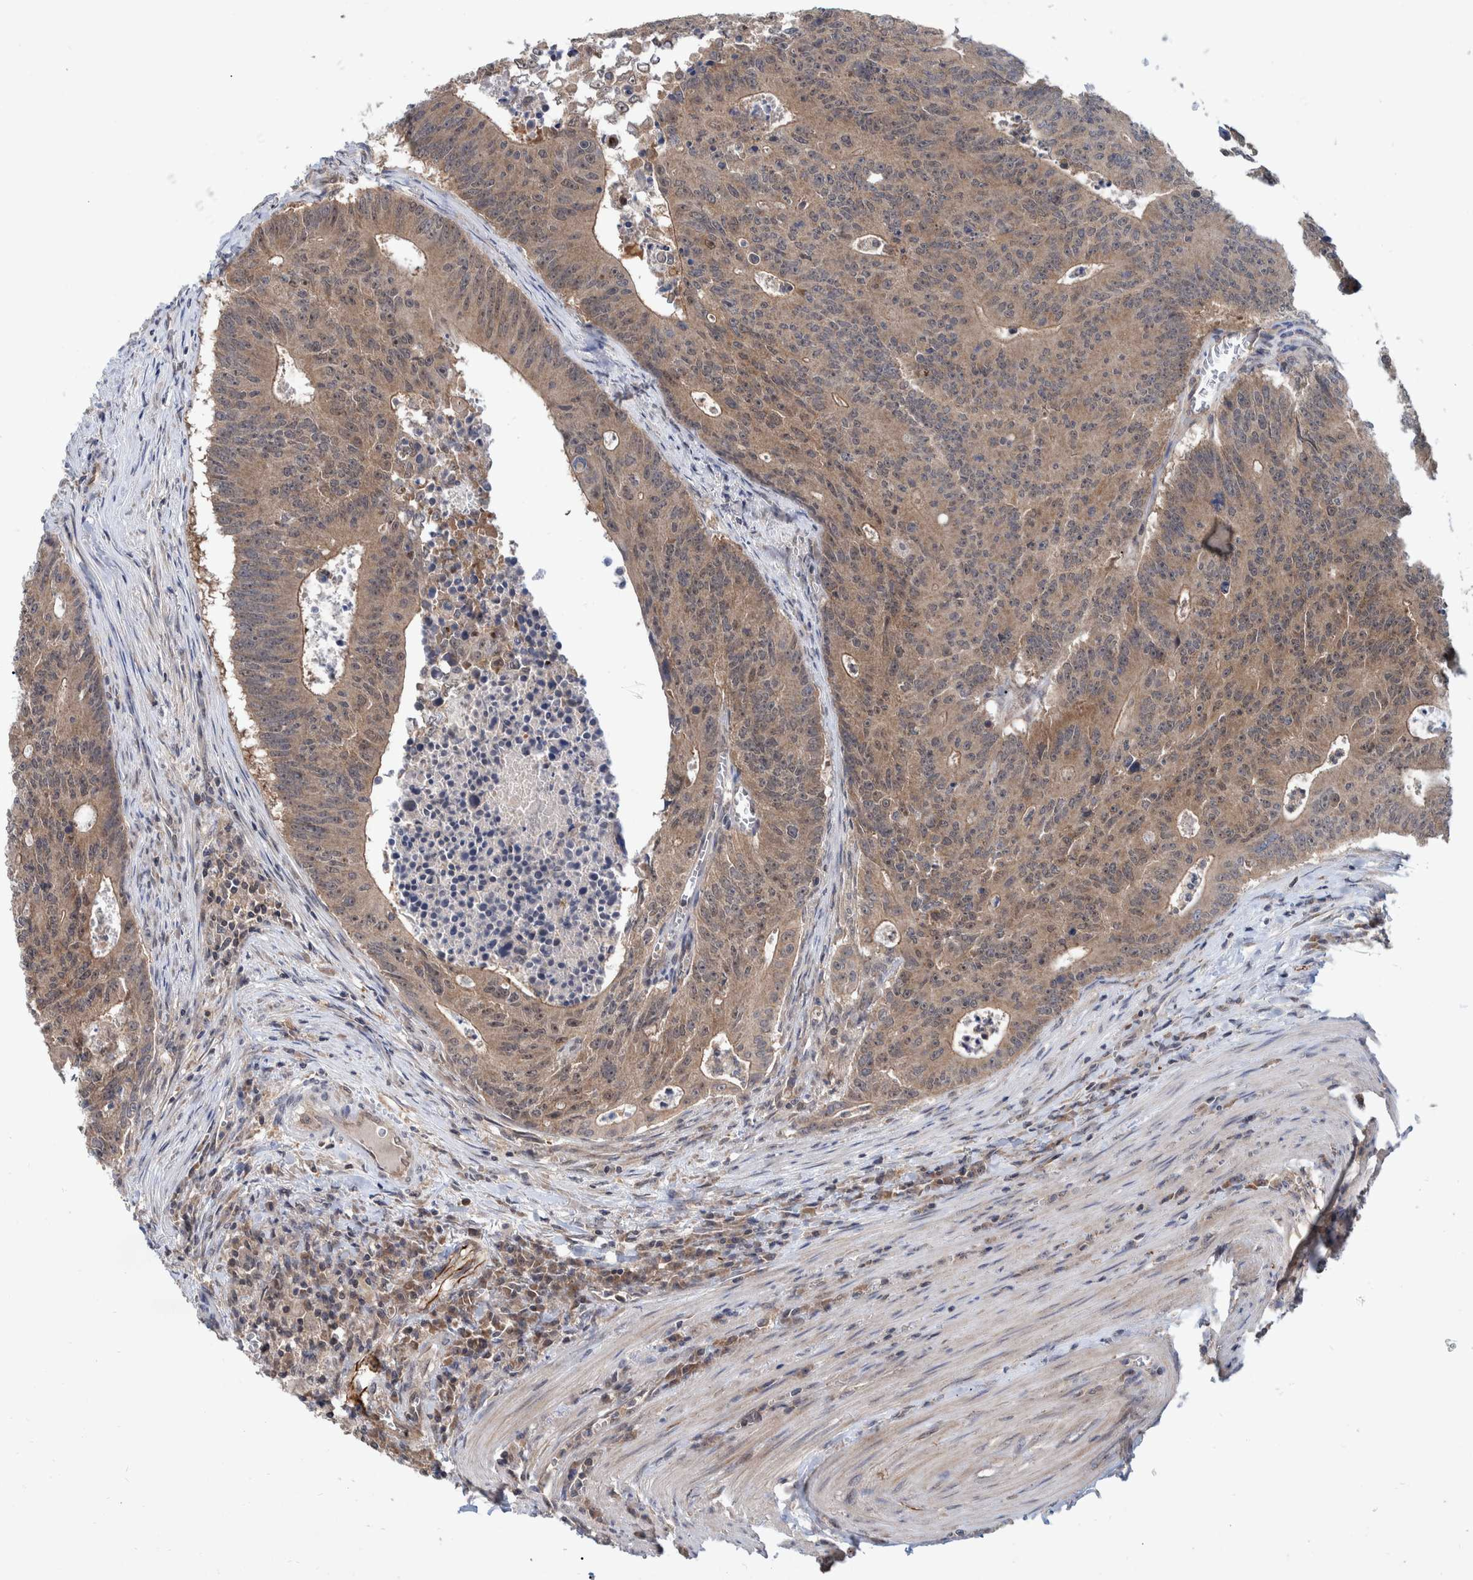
{"staining": {"intensity": "moderate", "quantity": ">75%", "location": "cytoplasmic/membranous,nuclear"}, "tissue": "colorectal cancer", "cell_type": "Tumor cells", "image_type": "cancer", "snomed": [{"axis": "morphology", "description": "Adenocarcinoma, NOS"}, {"axis": "topography", "description": "Colon"}], "caption": "Tumor cells show medium levels of moderate cytoplasmic/membranous and nuclear staining in approximately >75% of cells in colorectal cancer (adenocarcinoma). (DAB = brown stain, brightfield microscopy at high magnification).", "gene": "PLPBP", "patient": {"sex": "male", "age": 87}}